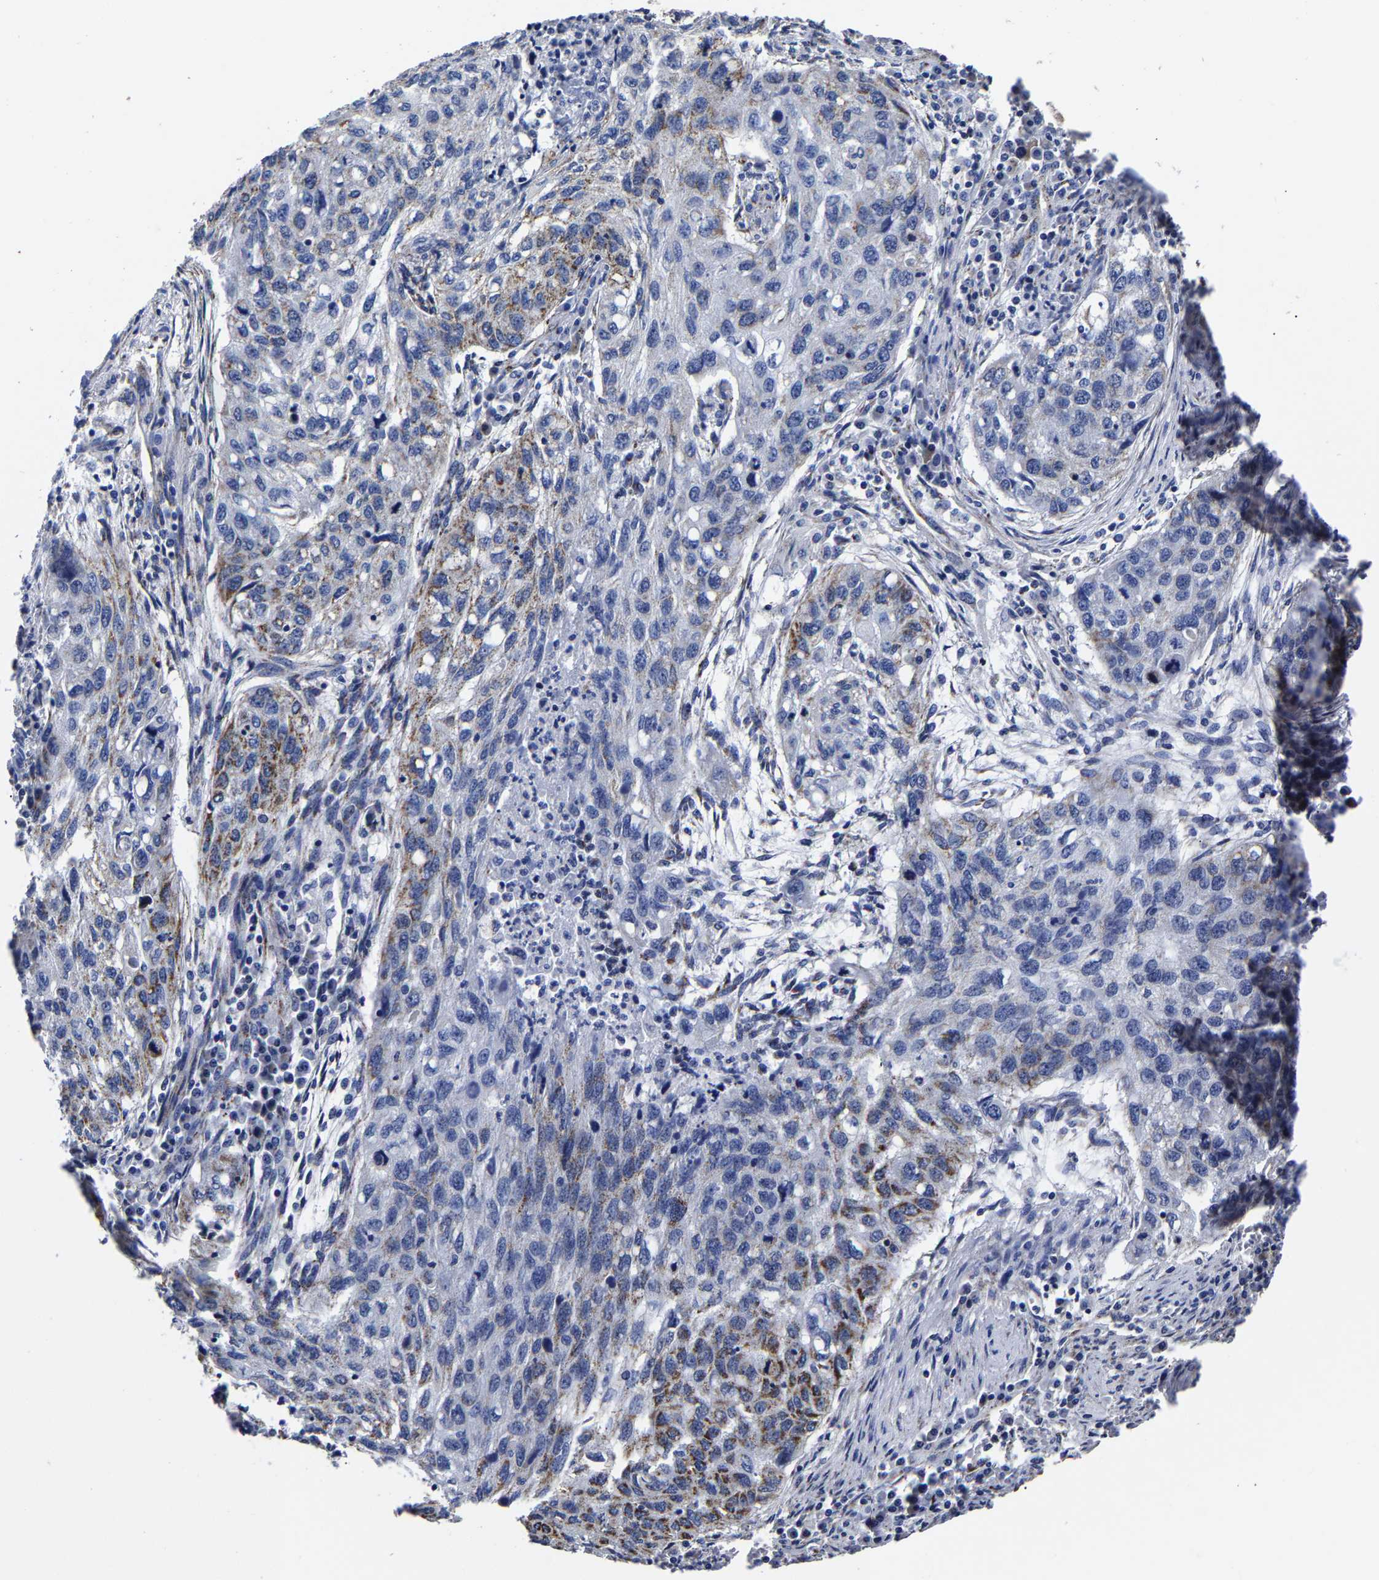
{"staining": {"intensity": "moderate", "quantity": "25%-75%", "location": "cytoplasmic/membranous"}, "tissue": "lung cancer", "cell_type": "Tumor cells", "image_type": "cancer", "snomed": [{"axis": "morphology", "description": "Squamous cell carcinoma, NOS"}, {"axis": "topography", "description": "Lung"}], "caption": "The micrograph exhibits immunohistochemical staining of squamous cell carcinoma (lung). There is moderate cytoplasmic/membranous staining is seen in approximately 25%-75% of tumor cells.", "gene": "AASS", "patient": {"sex": "female", "age": 63}}